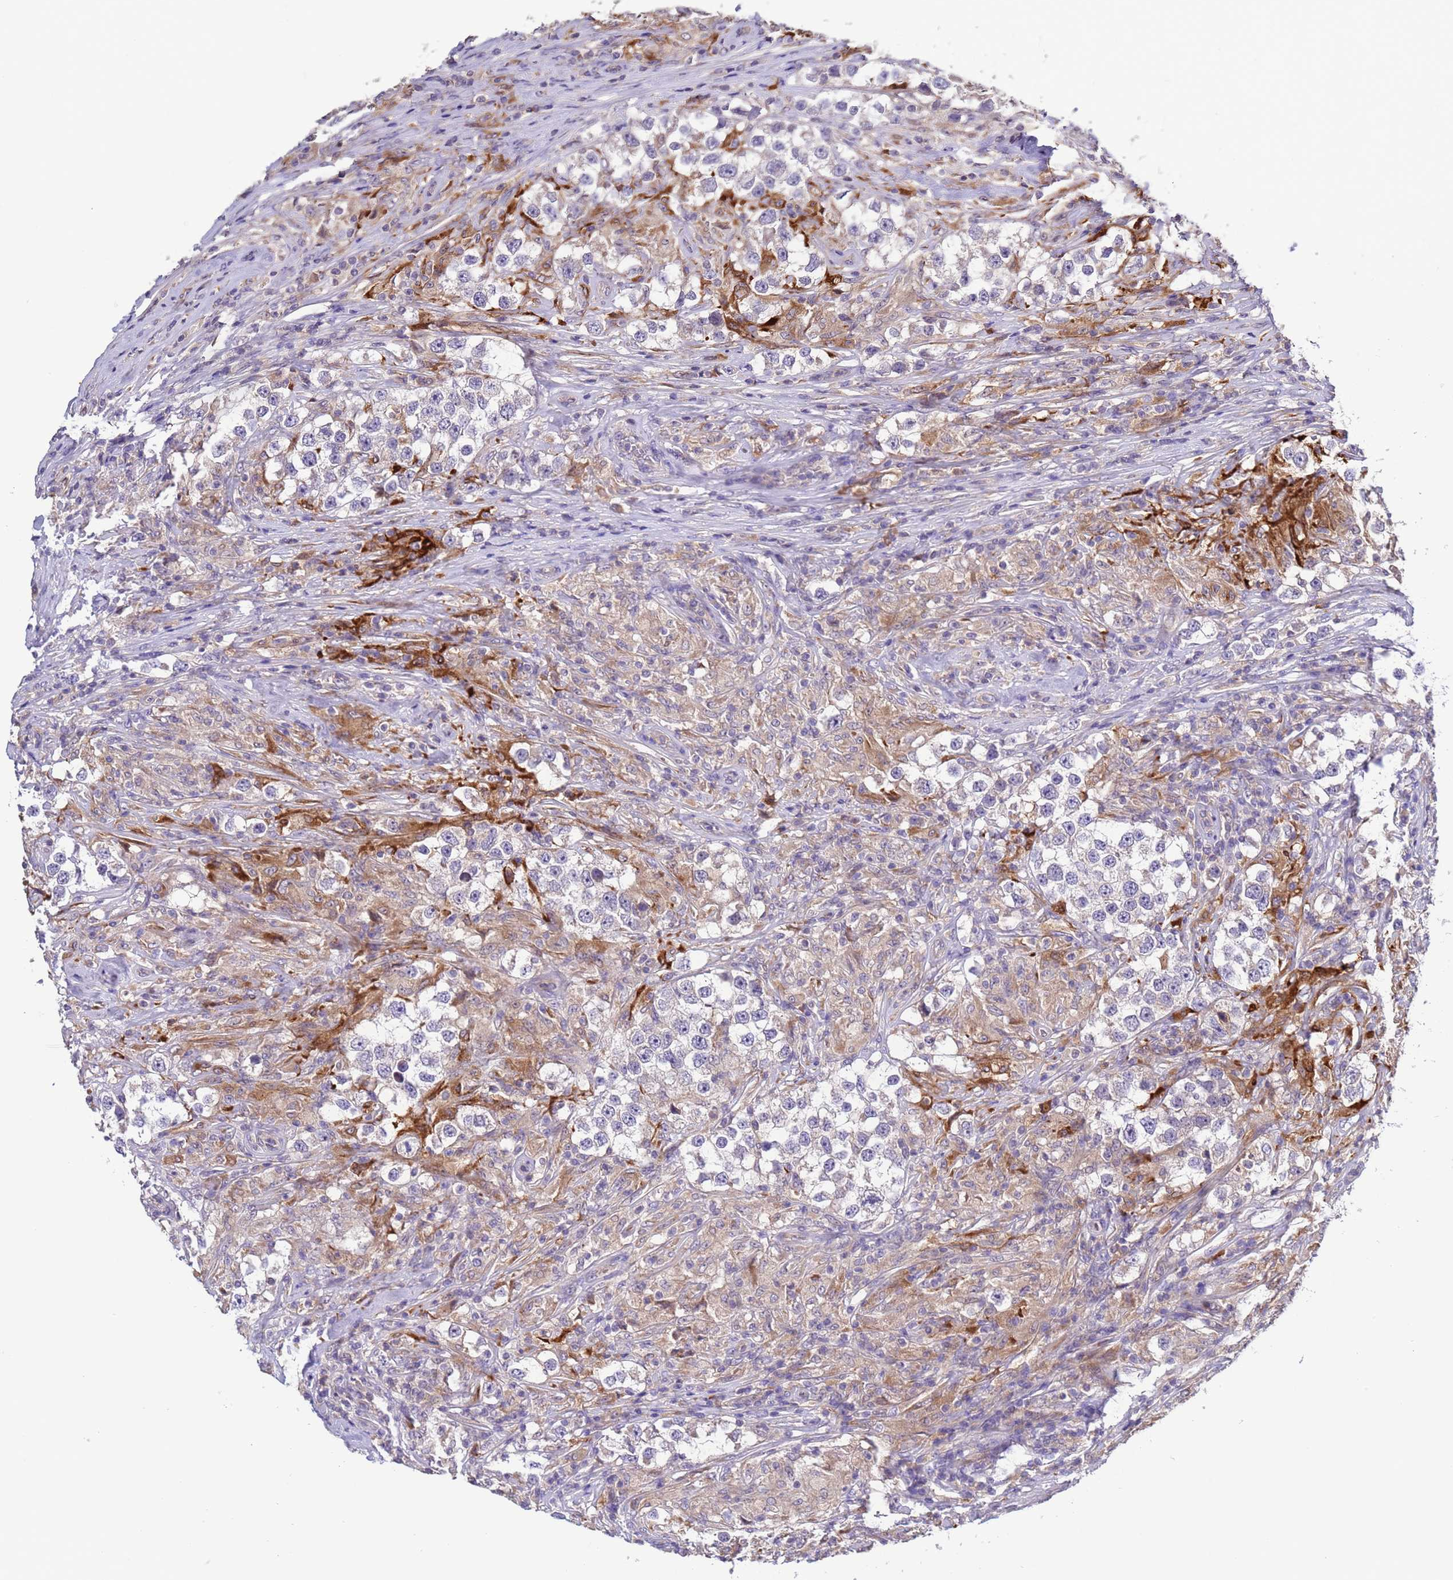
{"staining": {"intensity": "weak", "quantity": "<25%", "location": "cytoplasmic/membranous"}, "tissue": "testis cancer", "cell_type": "Tumor cells", "image_type": "cancer", "snomed": [{"axis": "morphology", "description": "Seminoma, NOS"}, {"axis": "topography", "description": "Testis"}], "caption": "High magnification brightfield microscopy of testis cancer stained with DAB (3,3'-diaminobenzidine) (brown) and counterstained with hematoxylin (blue): tumor cells show no significant positivity.", "gene": "ELMOD2", "patient": {"sex": "male", "age": 46}}